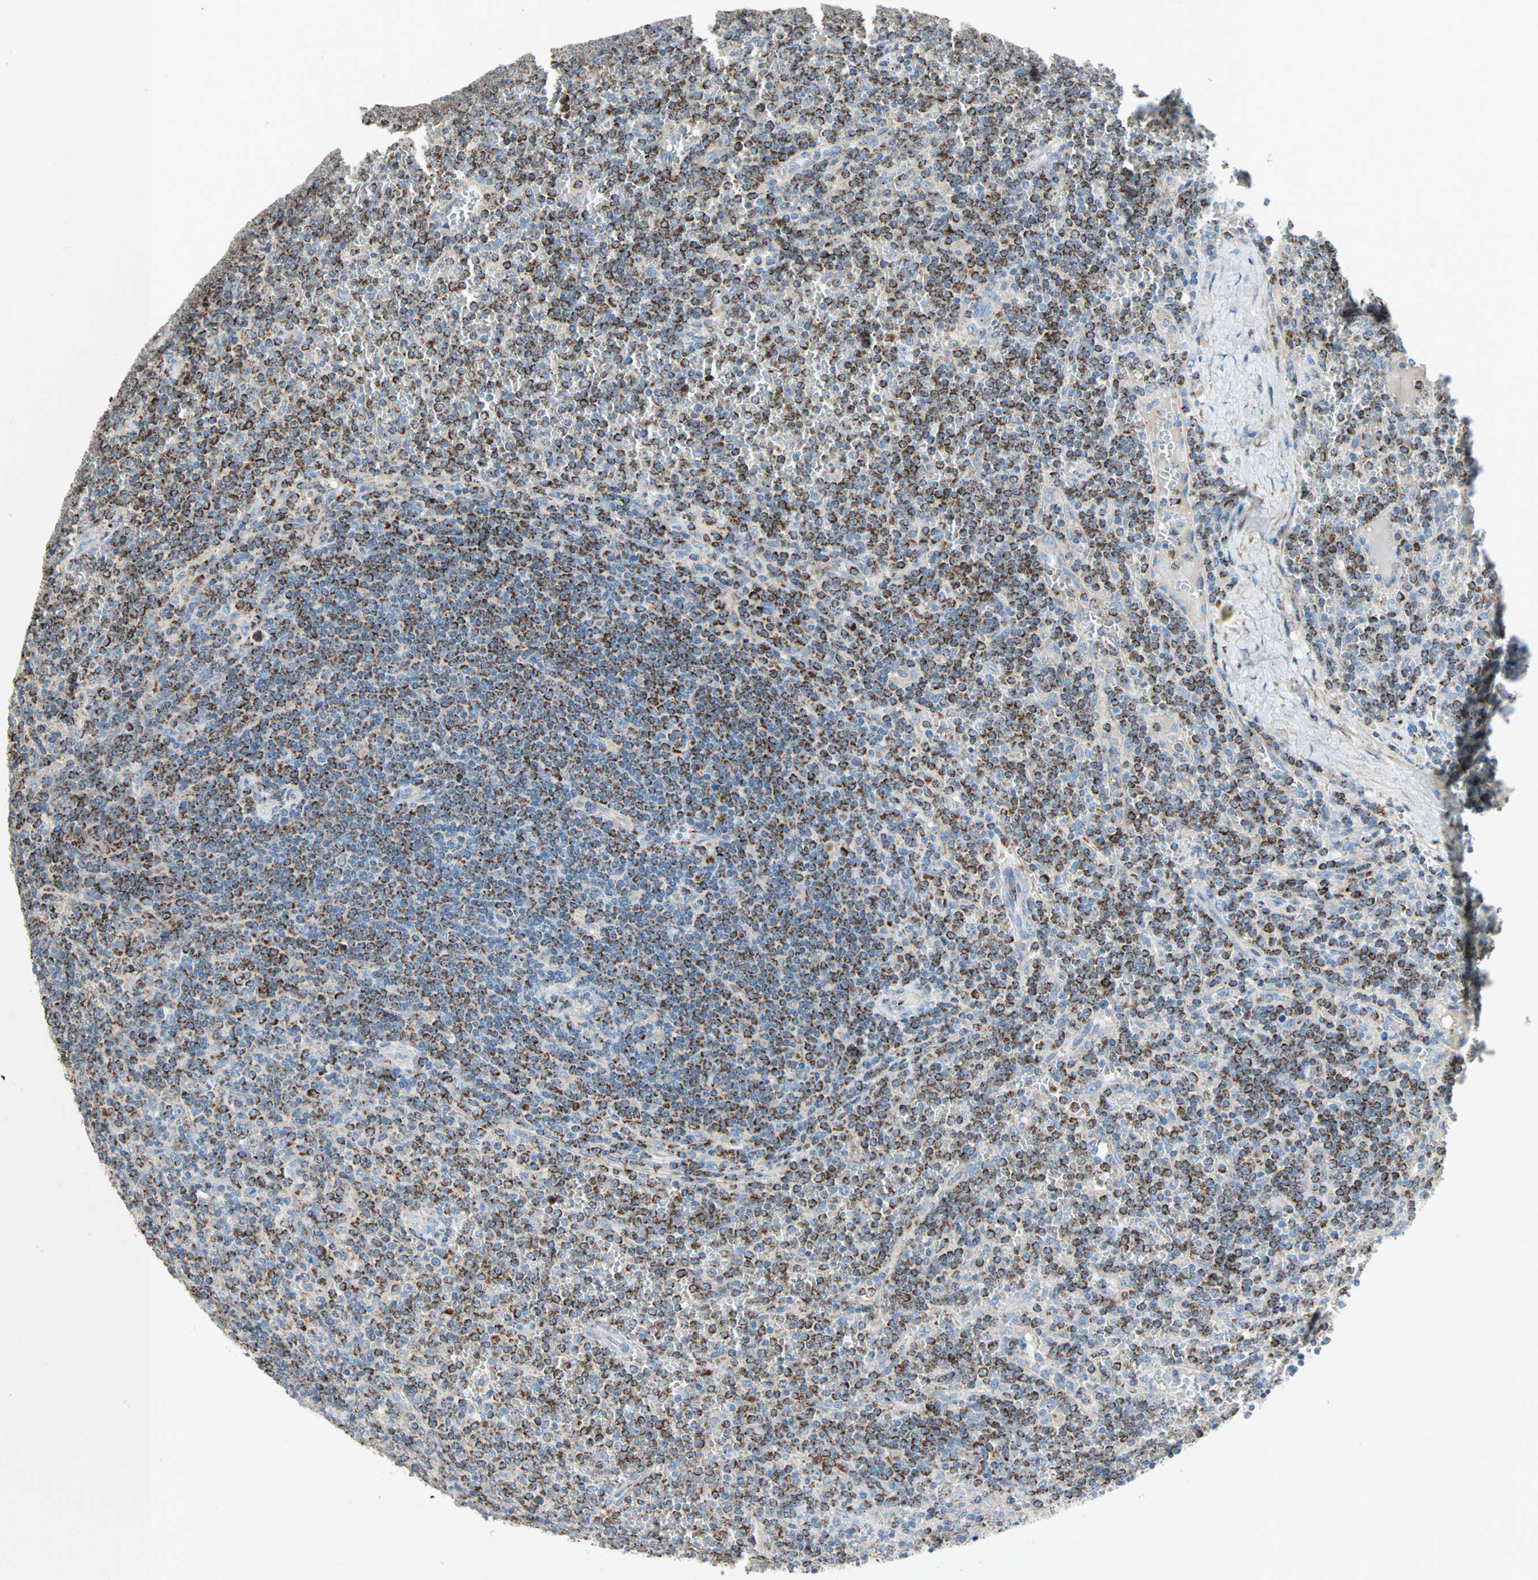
{"staining": {"intensity": "moderate", "quantity": ">75%", "location": "cytoplasmic/membranous"}, "tissue": "lymphoma", "cell_type": "Tumor cells", "image_type": "cancer", "snomed": [{"axis": "morphology", "description": "Malignant lymphoma, non-Hodgkin's type, Low grade"}, {"axis": "topography", "description": "Spleen"}], "caption": "Brown immunohistochemical staining in low-grade malignant lymphoma, non-Hodgkin's type exhibits moderate cytoplasmic/membranous staining in approximately >75% of tumor cells.", "gene": "ACVRL1", "patient": {"sex": "female", "age": 19}}